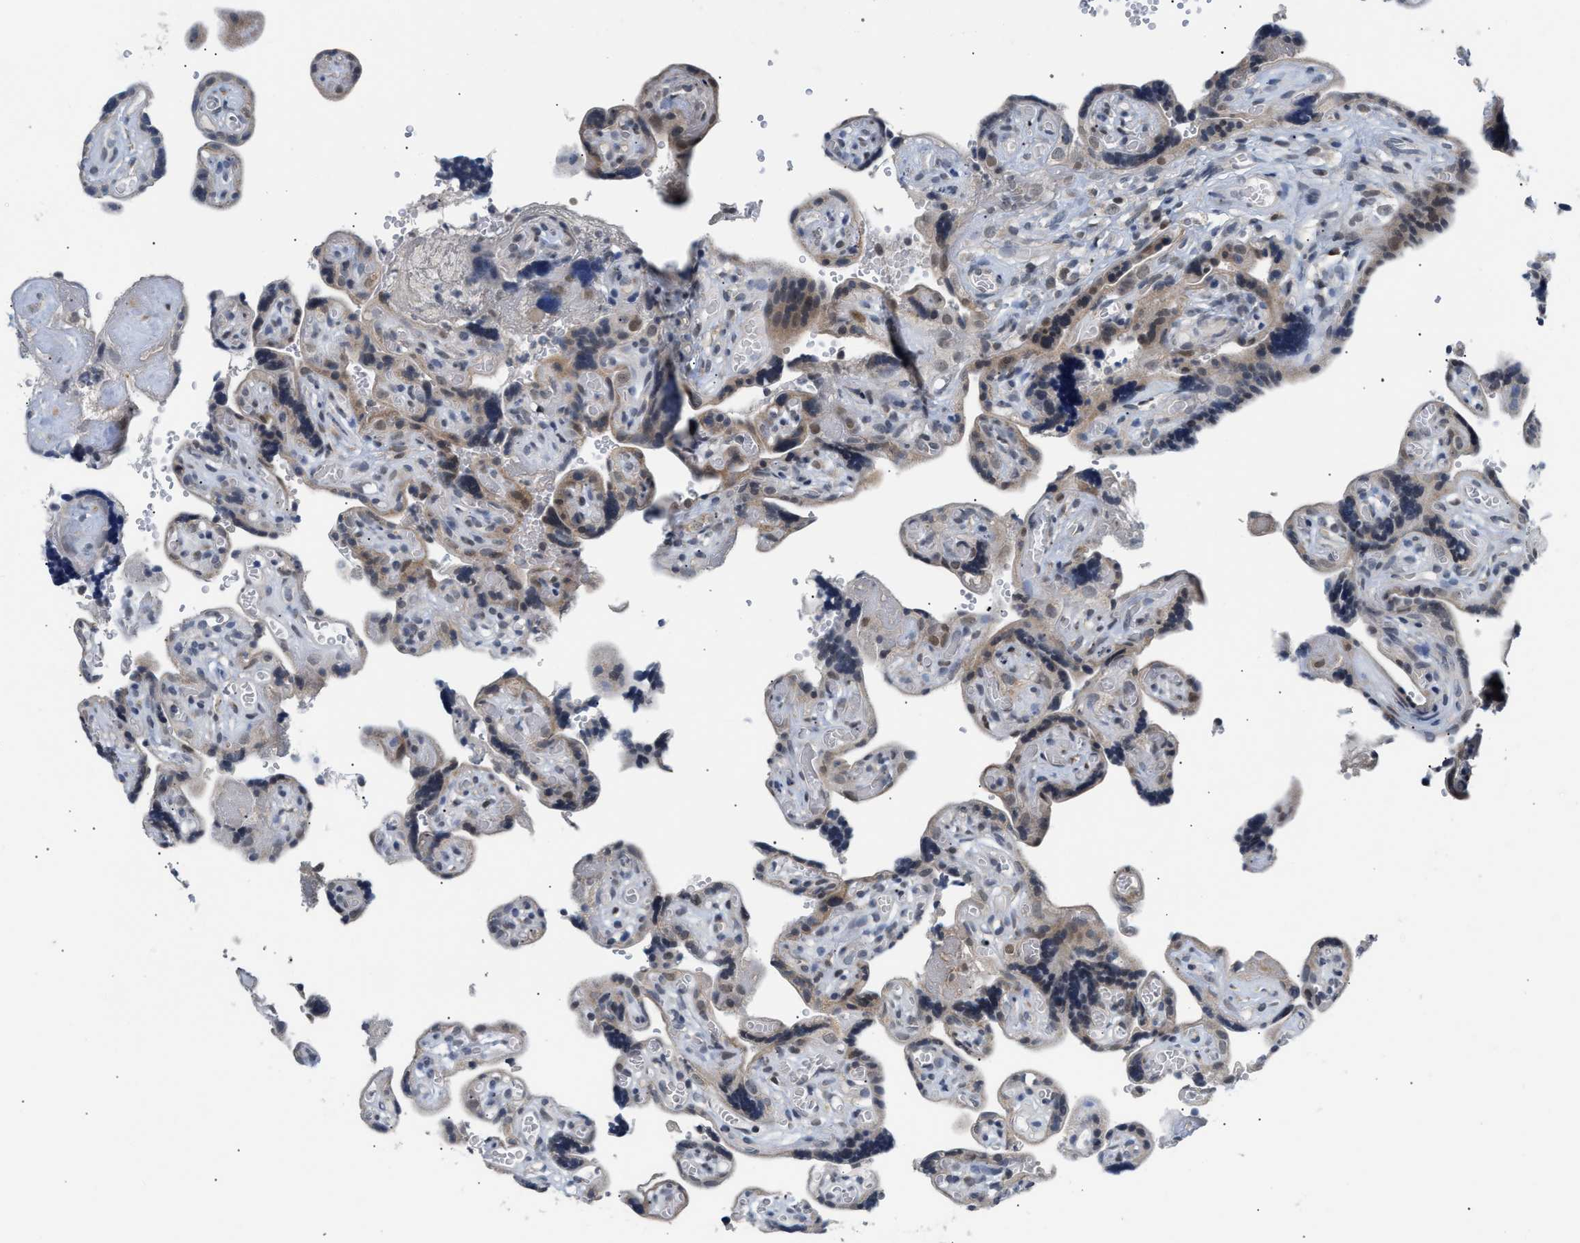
{"staining": {"intensity": "weak", "quantity": ">75%", "location": "cytoplasmic/membranous"}, "tissue": "placenta", "cell_type": "Decidual cells", "image_type": "normal", "snomed": [{"axis": "morphology", "description": "Normal tissue, NOS"}, {"axis": "topography", "description": "Placenta"}], "caption": "Protein expression analysis of normal placenta exhibits weak cytoplasmic/membranous expression in about >75% of decidual cells.", "gene": "TXNRD3", "patient": {"sex": "female", "age": 30}}